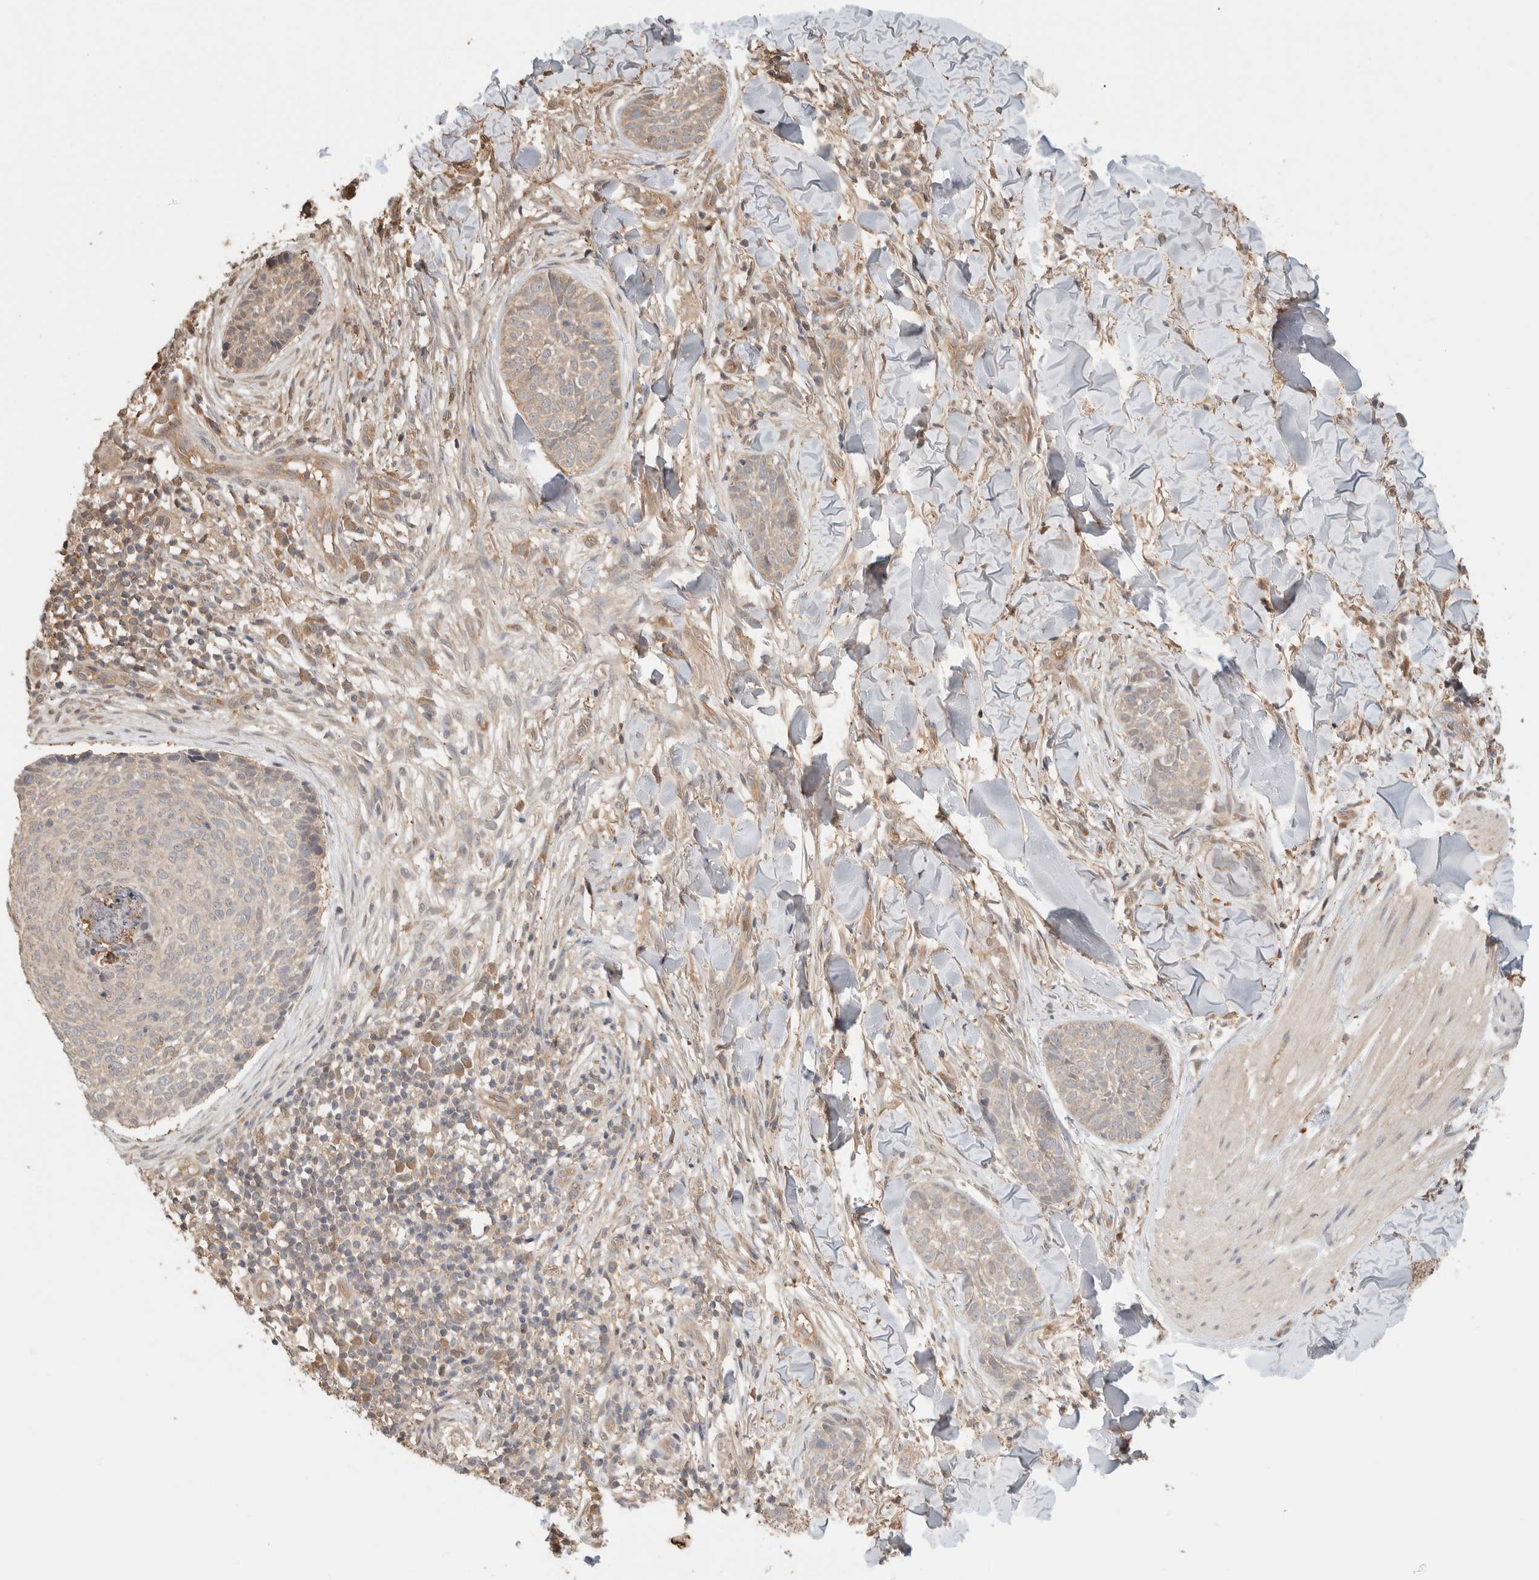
{"staining": {"intensity": "negative", "quantity": "none", "location": "none"}, "tissue": "skin cancer", "cell_type": "Tumor cells", "image_type": "cancer", "snomed": [{"axis": "morphology", "description": "Normal tissue, NOS"}, {"axis": "morphology", "description": "Basal cell carcinoma"}, {"axis": "topography", "description": "Skin"}], "caption": "Immunohistochemistry image of neoplastic tissue: basal cell carcinoma (skin) stained with DAB shows no significant protein positivity in tumor cells.", "gene": "YWHAH", "patient": {"sex": "male", "age": 67}}